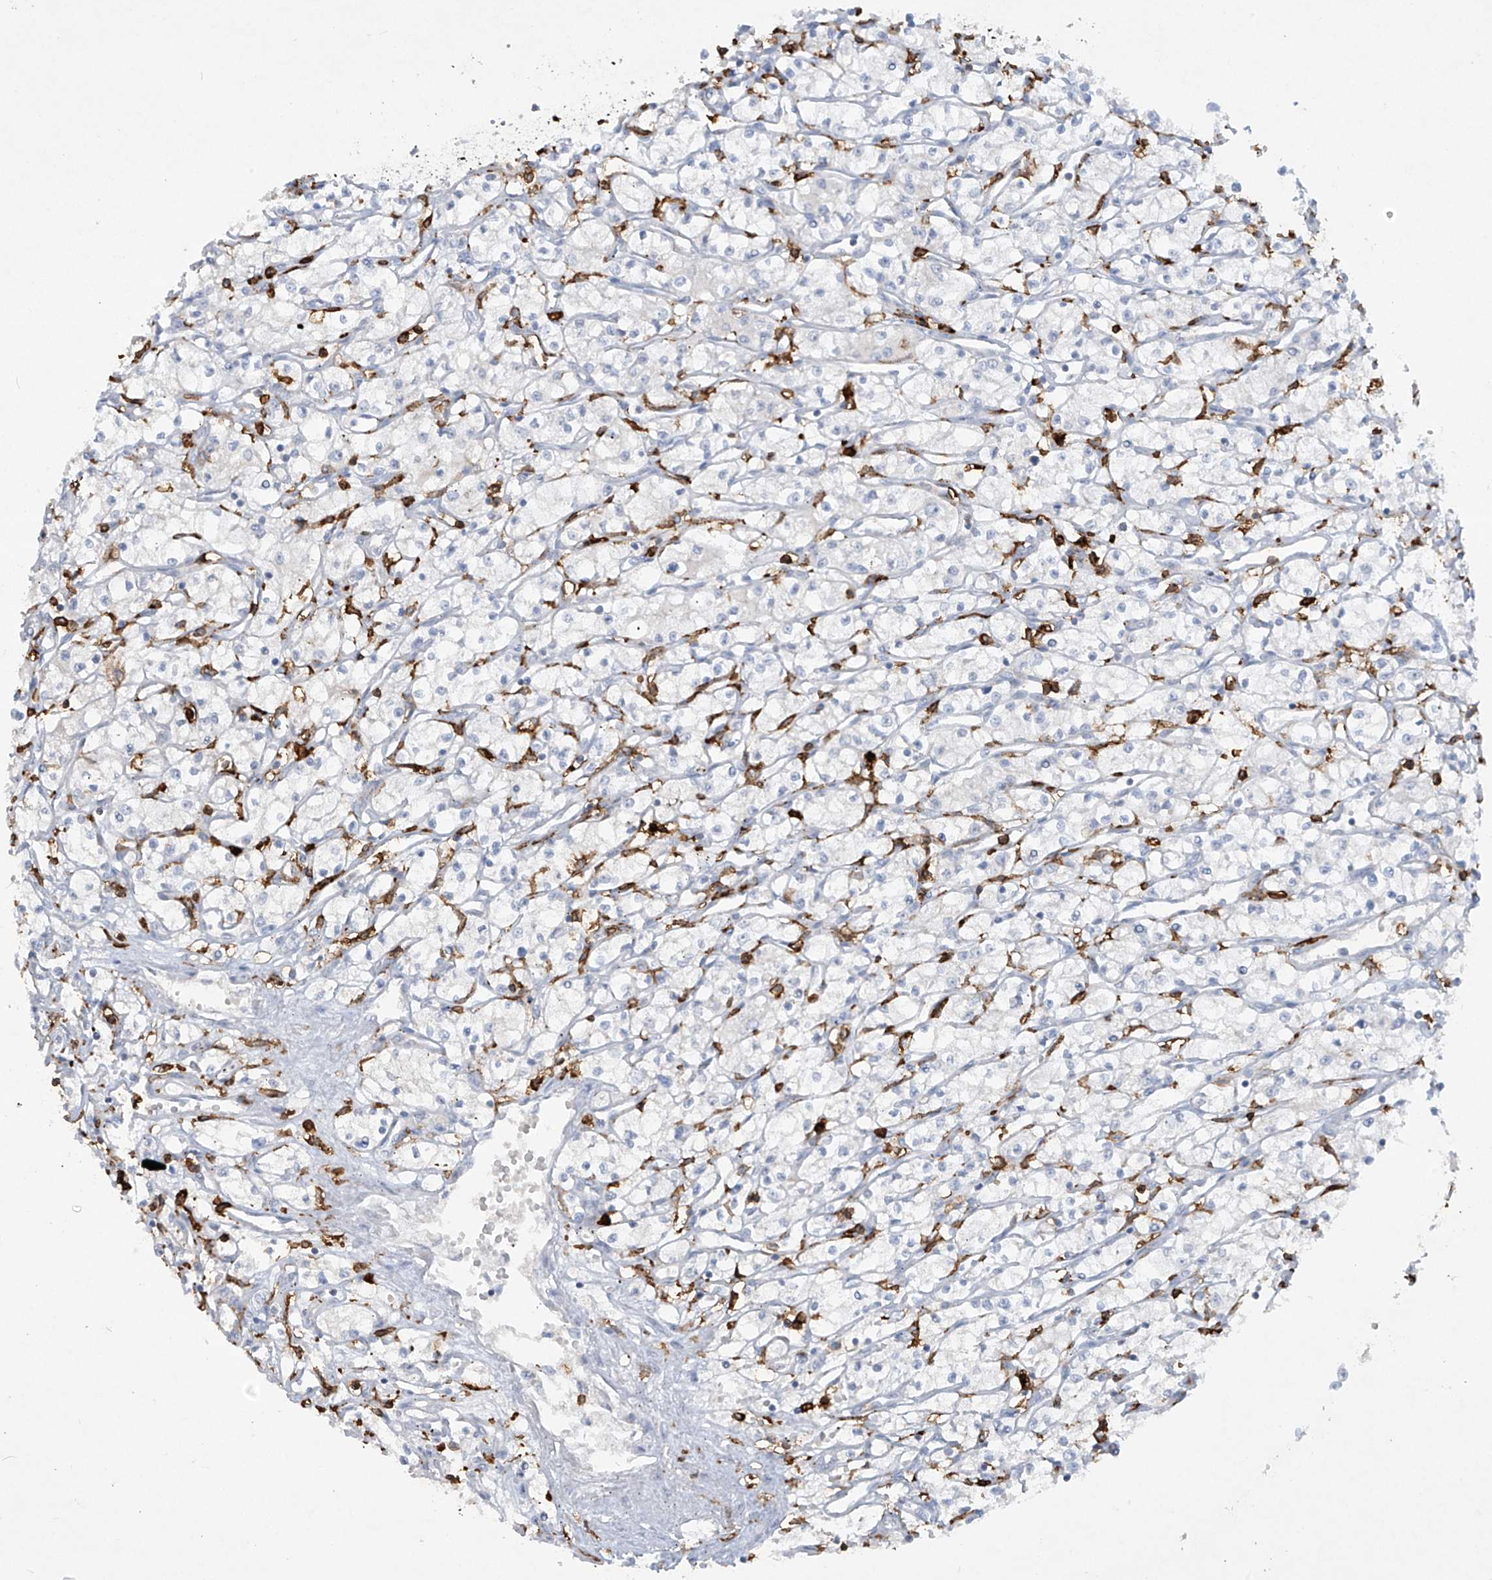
{"staining": {"intensity": "negative", "quantity": "none", "location": "none"}, "tissue": "renal cancer", "cell_type": "Tumor cells", "image_type": "cancer", "snomed": [{"axis": "morphology", "description": "Adenocarcinoma, NOS"}, {"axis": "topography", "description": "Kidney"}], "caption": "The micrograph exhibits no significant expression in tumor cells of renal adenocarcinoma.", "gene": "FCGR3A", "patient": {"sex": "male", "age": 59}}